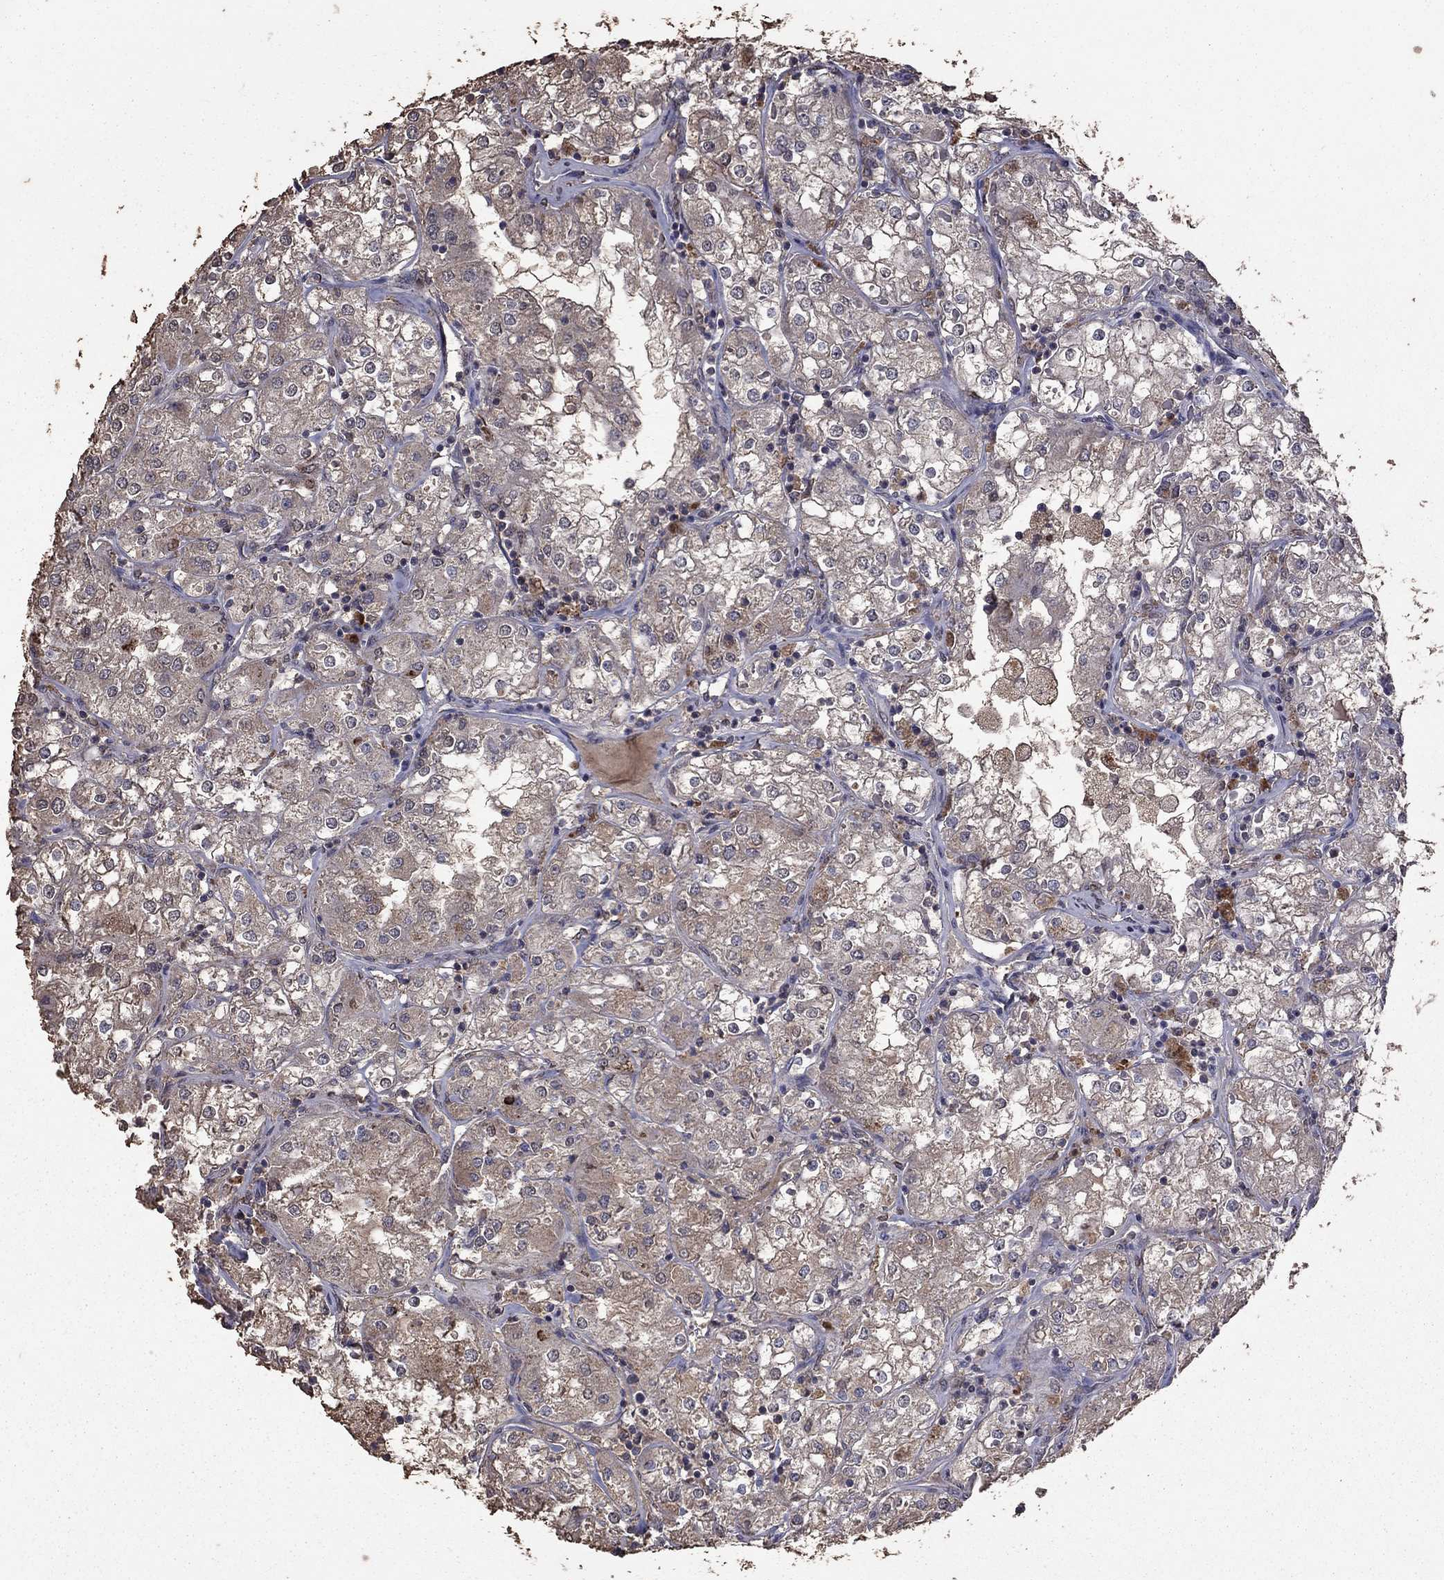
{"staining": {"intensity": "moderate", "quantity": "<25%", "location": "cytoplasmic/membranous"}, "tissue": "renal cancer", "cell_type": "Tumor cells", "image_type": "cancer", "snomed": [{"axis": "morphology", "description": "Adenocarcinoma, NOS"}, {"axis": "topography", "description": "Kidney"}], "caption": "This is an image of immunohistochemistry (IHC) staining of renal cancer (adenocarcinoma), which shows moderate expression in the cytoplasmic/membranous of tumor cells.", "gene": "SERPINA5", "patient": {"sex": "male", "age": 77}}